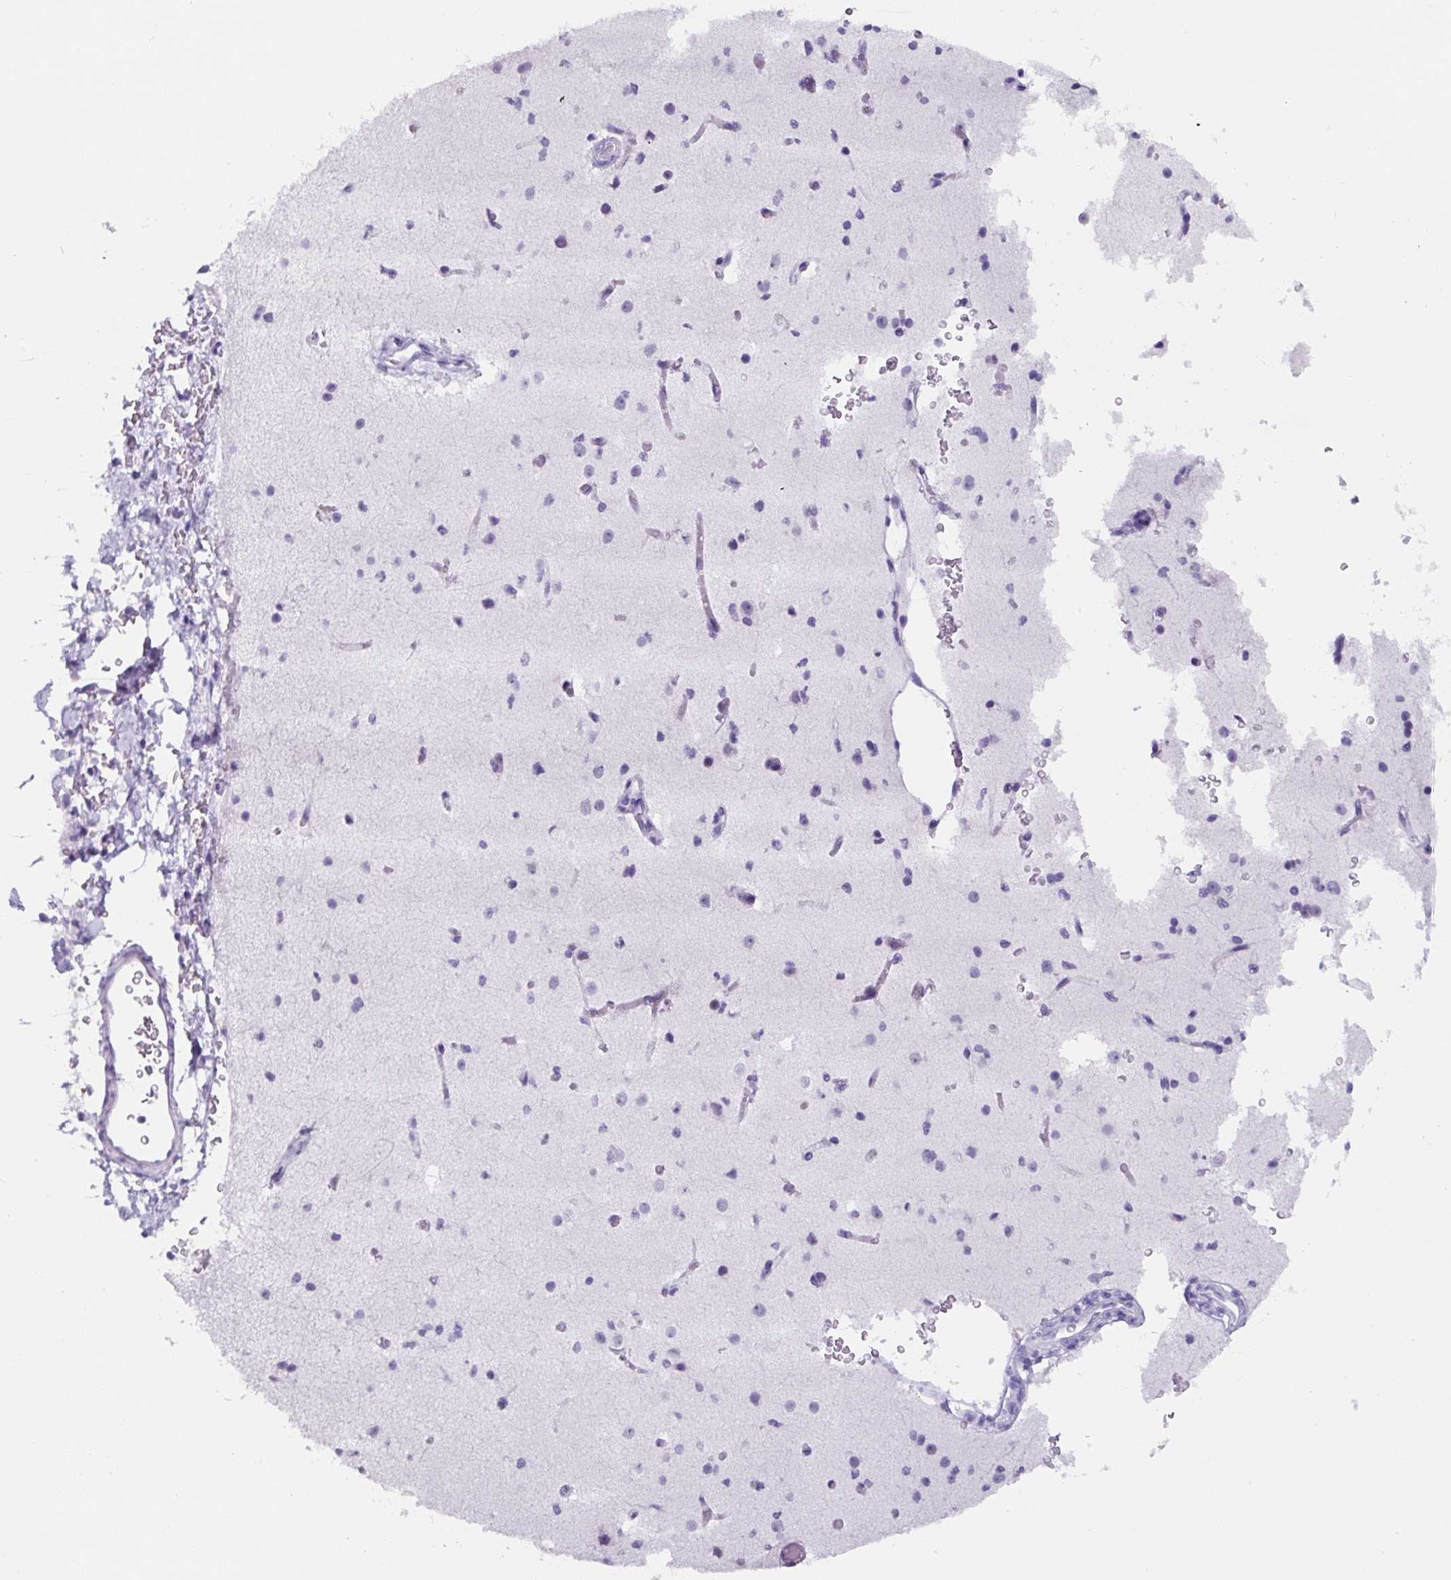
{"staining": {"intensity": "negative", "quantity": "none", "location": "none"}, "tissue": "cerebral cortex", "cell_type": "Endothelial cells", "image_type": "normal", "snomed": [{"axis": "morphology", "description": "Normal tissue, NOS"}, {"axis": "morphology", "description": "Inflammation, NOS"}, {"axis": "topography", "description": "Cerebral cortex"}], "caption": "Endothelial cells are negative for brown protein staining in unremarkable cerebral cortex. (DAB IHC visualized using brightfield microscopy, high magnification).", "gene": "TNFRSF8", "patient": {"sex": "male", "age": 6}}